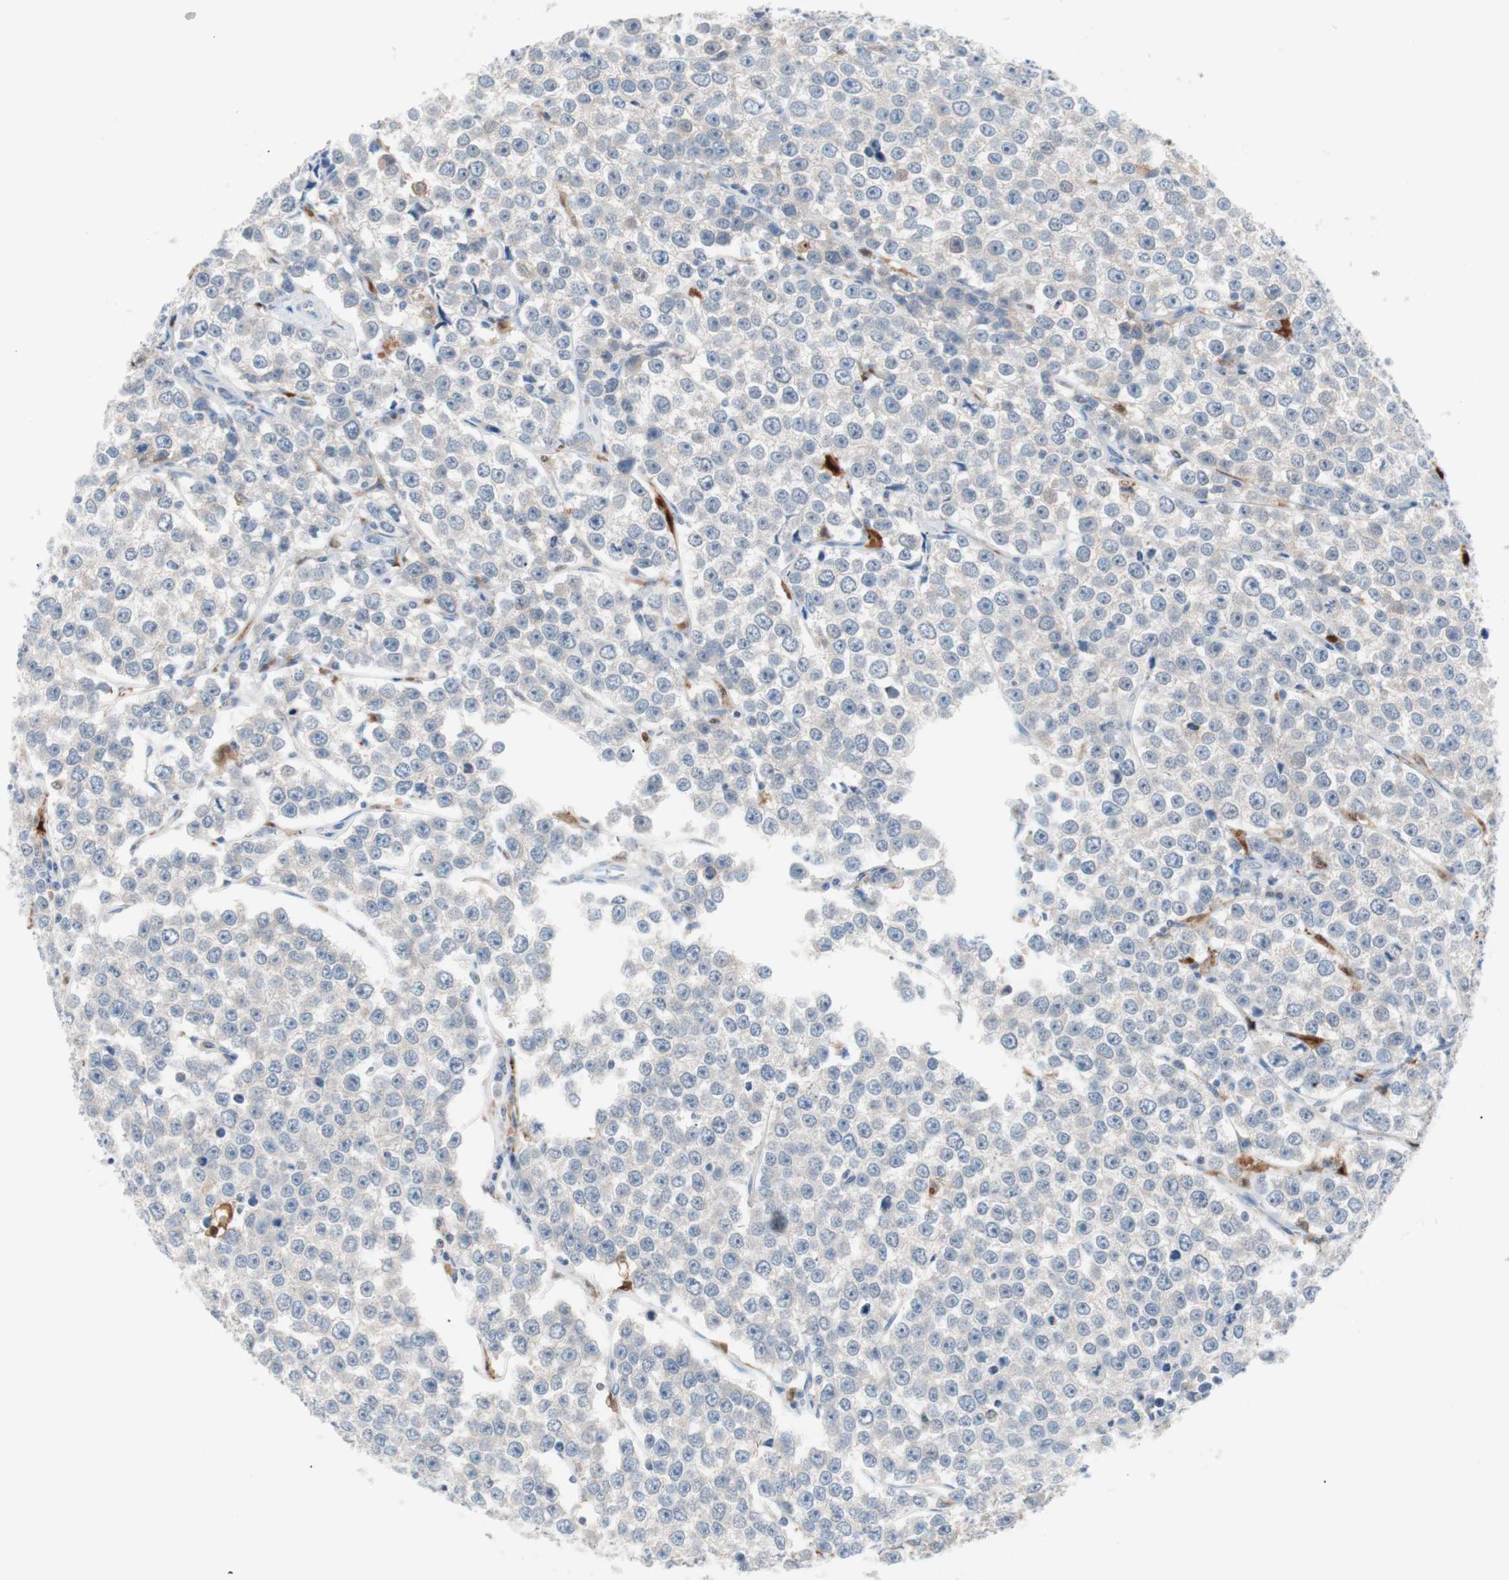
{"staining": {"intensity": "negative", "quantity": "none", "location": "none"}, "tissue": "testis cancer", "cell_type": "Tumor cells", "image_type": "cancer", "snomed": [{"axis": "morphology", "description": "Seminoma, NOS"}, {"axis": "morphology", "description": "Carcinoma, Embryonal, NOS"}, {"axis": "topography", "description": "Testis"}], "caption": "This is an immunohistochemistry micrograph of human embryonal carcinoma (testis). There is no staining in tumor cells.", "gene": "IL18", "patient": {"sex": "male", "age": 52}}